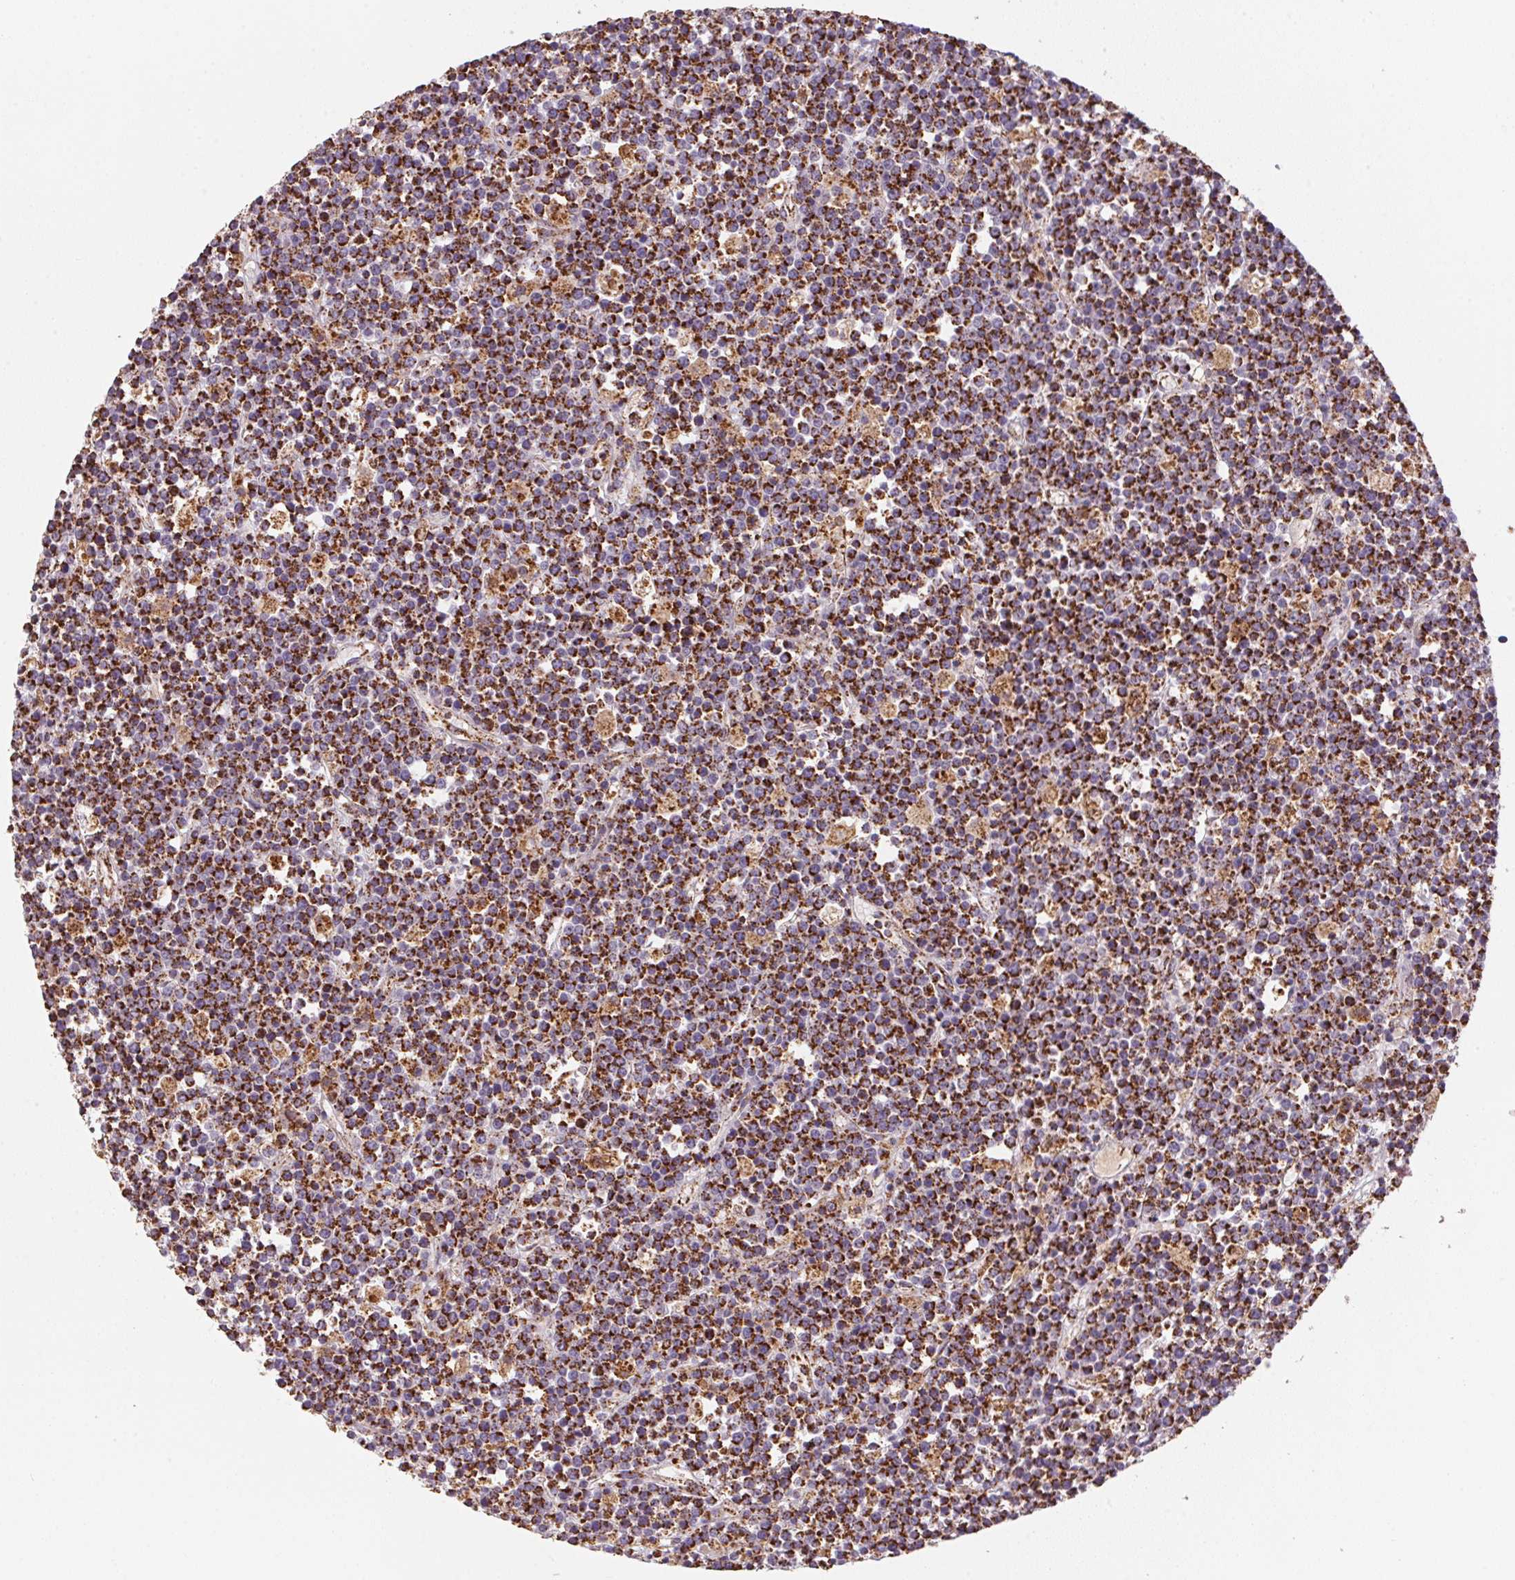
{"staining": {"intensity": "strong", "quantity": ">75%", "location": "cytoplasmic/membranous"}, "tissue": "lymphoma", "cell_type": "Tumor cells", "image_type": "cancer", "snomed": [{"axis": "morphology", "description": "Malignant lymphoma, non-Hodgkin's type, High grade"}, {"axis": "topography", "description": "Ovary"}], "caption": "Strong cytoplasmic/membranous expression for a protein is appreciated in approximately >75% of tumor cells of high-grade malignant lymphoma, non-Hodgkin's type using IHC.", "gene": "NDUFS2", "patient": {"sex": "female", "age": 56}}